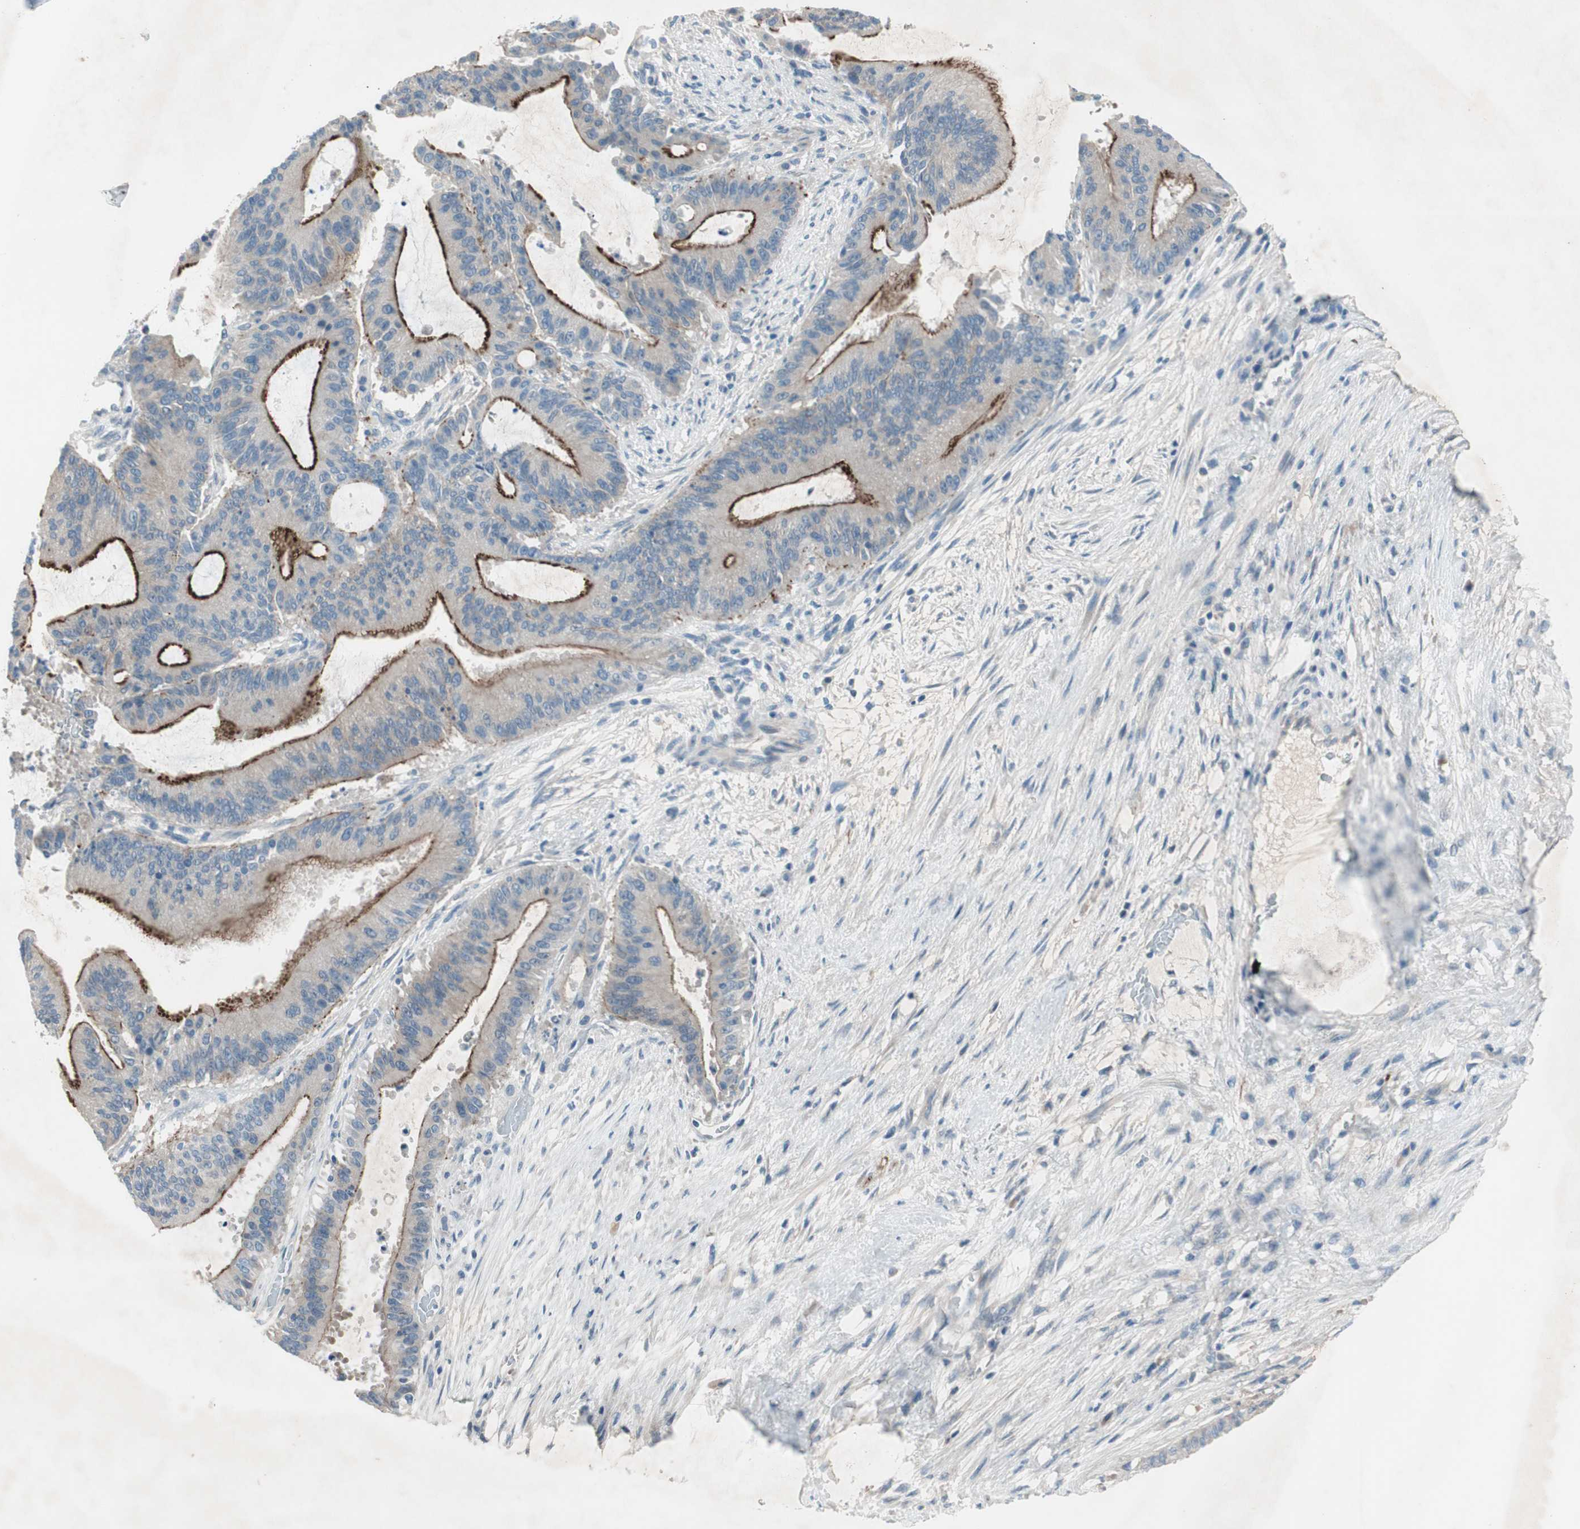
{"staining": {"intensity": "strong", "quantity": "<25%", "location": "cytoplasmic/membranous"}, "tissue": "liver cancer", "cell_type": "Tumor cells", "image_type": "cancer", "snomed": [{"axis": "morphology", "description": "Cholangiocarcinoma"}, {"axis": "topography", "description": "Liver"}], "caption": "Brown immunohistochemical staining in liver cancer displays strong cytoplasmic/membranous staining in about <25% of tumor cells.", "gene": "PRRG4", "patient": {"sex": "female", "age": 73}}